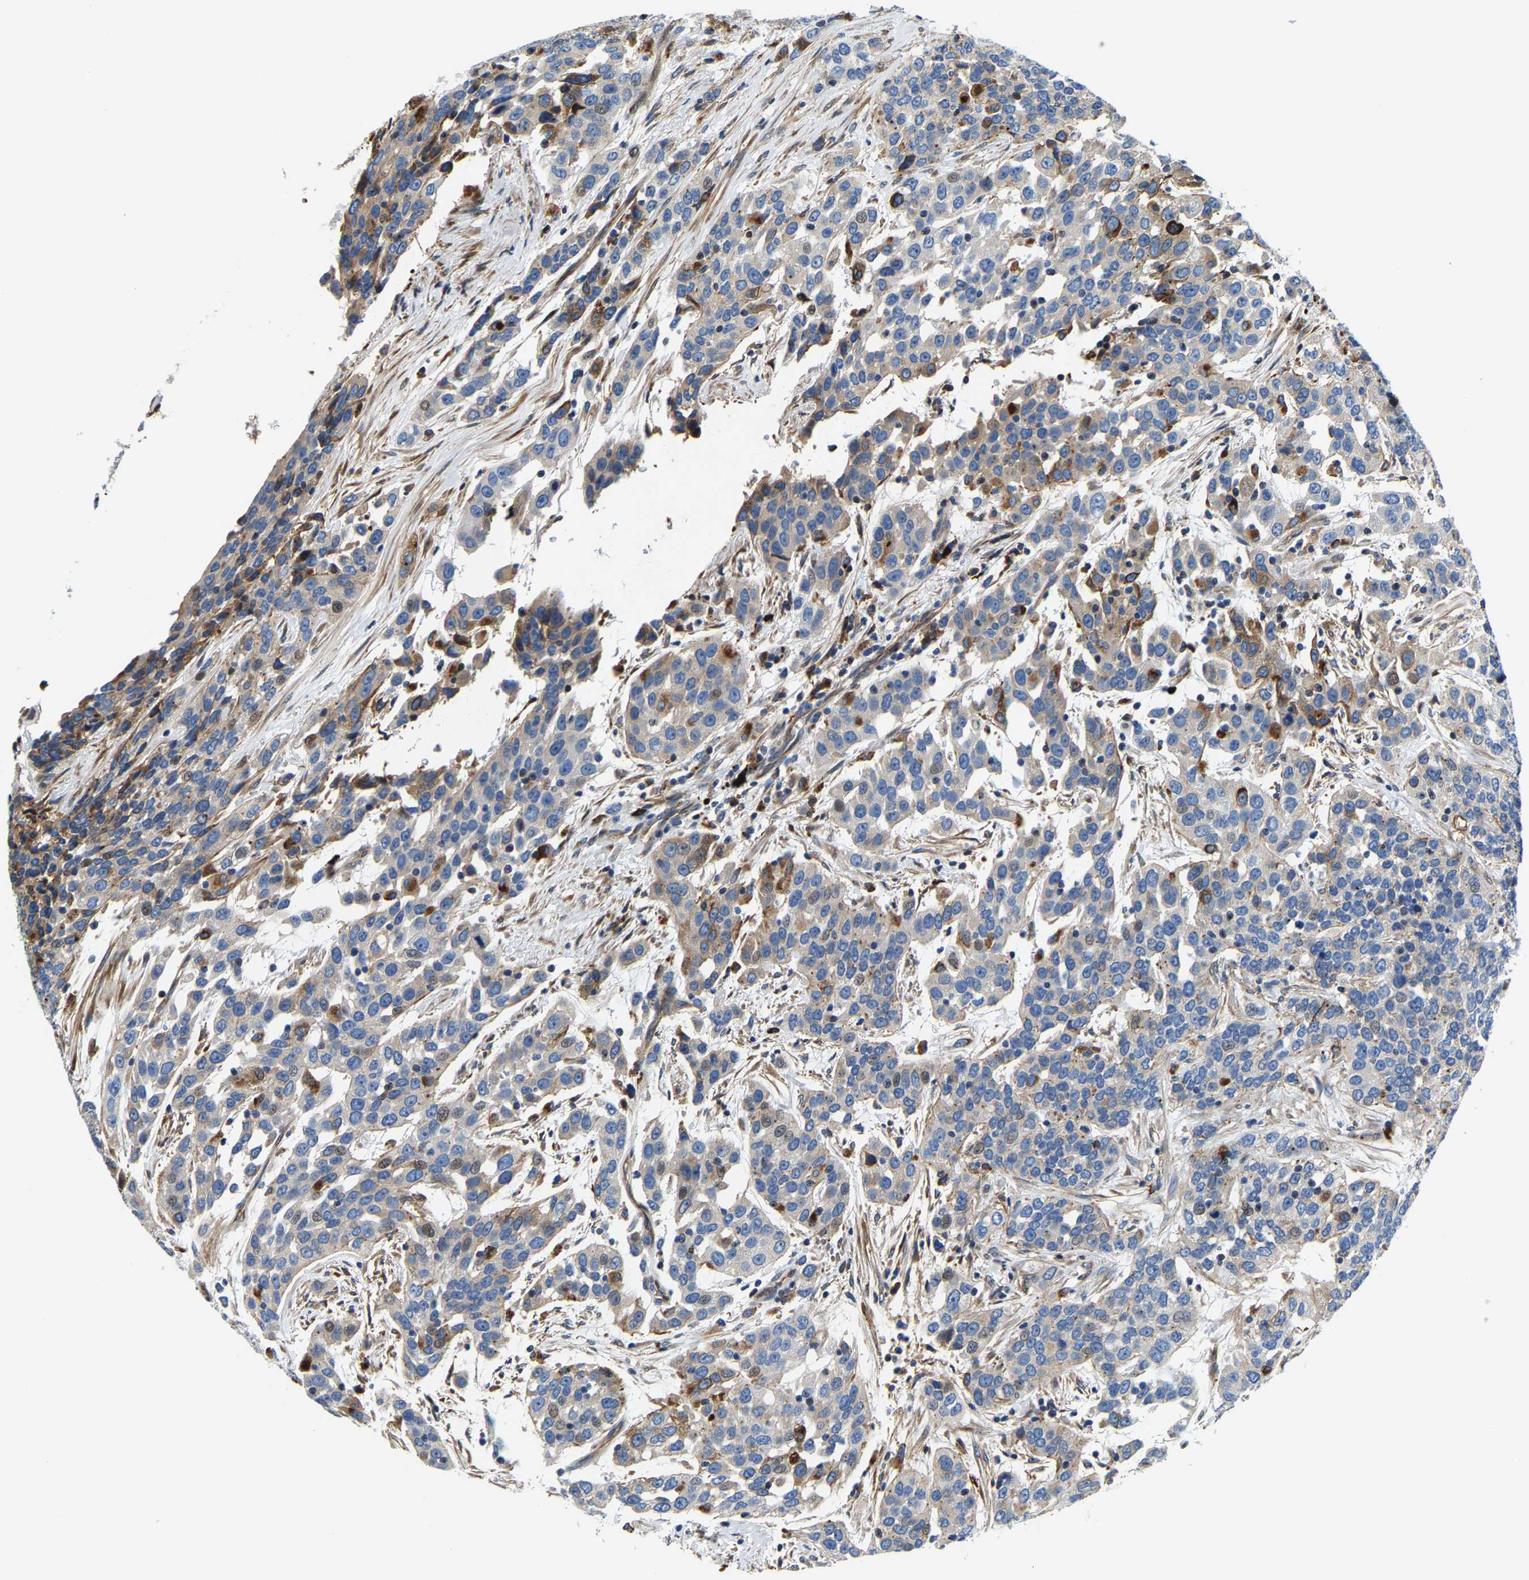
{"staining": {"intensity": "moderate", "quantity": "25%-75%", "location": "cytoplasmic/membranous"}, "tissue": "urothelial cancer", "cell_type": "Tumor cells", "image_type": "cancer", "snomed": [{"axis": "morphology", "description": "Urothelial carcinoma, High grade"}, {"axis": "topography", "description": "Urinary bladder"}], "caption": "Protein expression analysis of human high-grade urothelial carcinoma reveals moderate cytoplasmic/membranous expression in about 25%-75% of tumor cells.", "gene": "DPP7", "patient": {"sex": "female", "age": 80}}